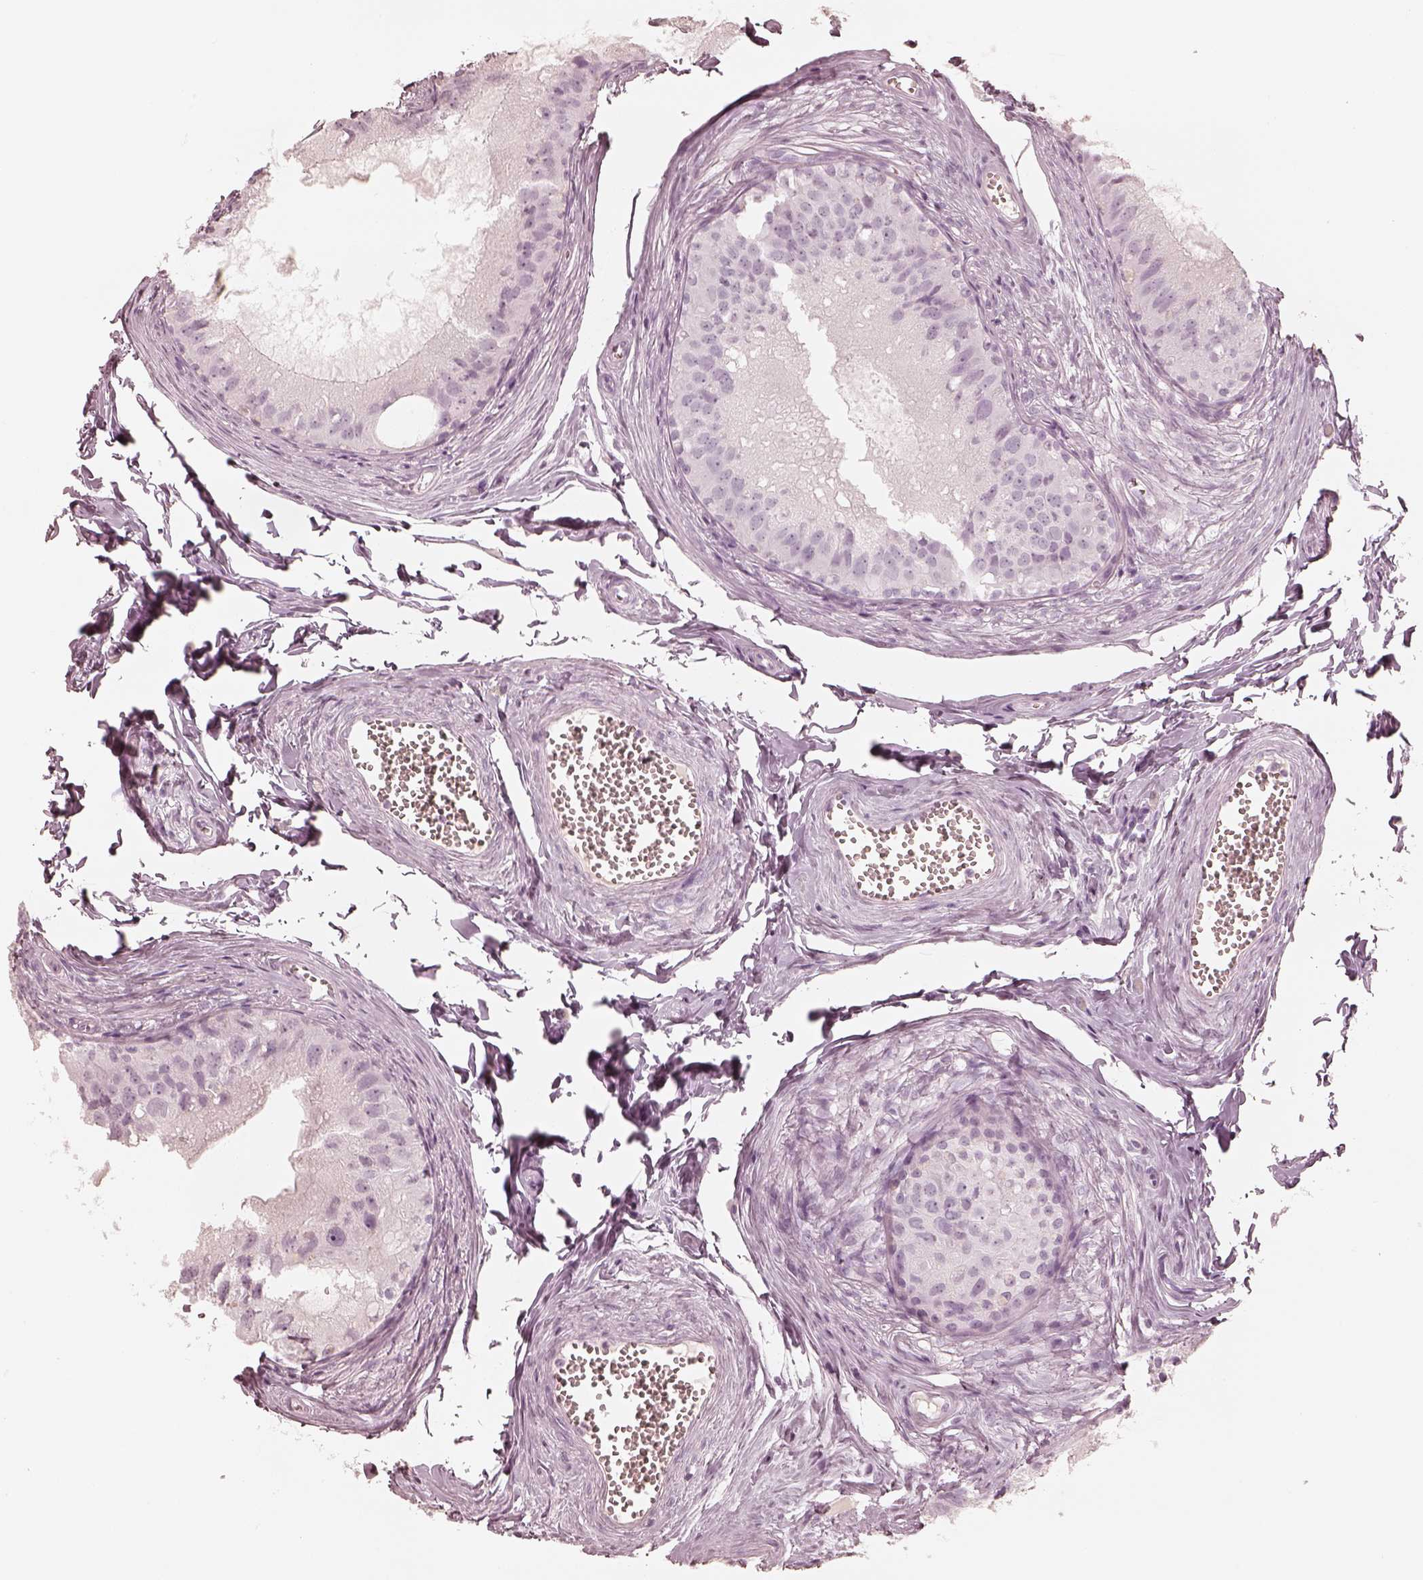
{"staining": {"intensity": "negative", "quantity": "none", "location": "none"}, "tissue": "epididymis", "cell_type": "Glandular cells", "image_type": "normal", "snomed": [{"axis": "morphology", "description": "Normal tissue, NOS"}, {"axis": "topography", "description": "Epididymis"}], "caption": "High magnification brightfield microscopy of benign epididymis stained with DAB (brown) and counterstained with hematoxylin (blue): glandular cells show no significant expression.", "gene": "KRT82", "patient": {"sex": "male", "age": 45}}